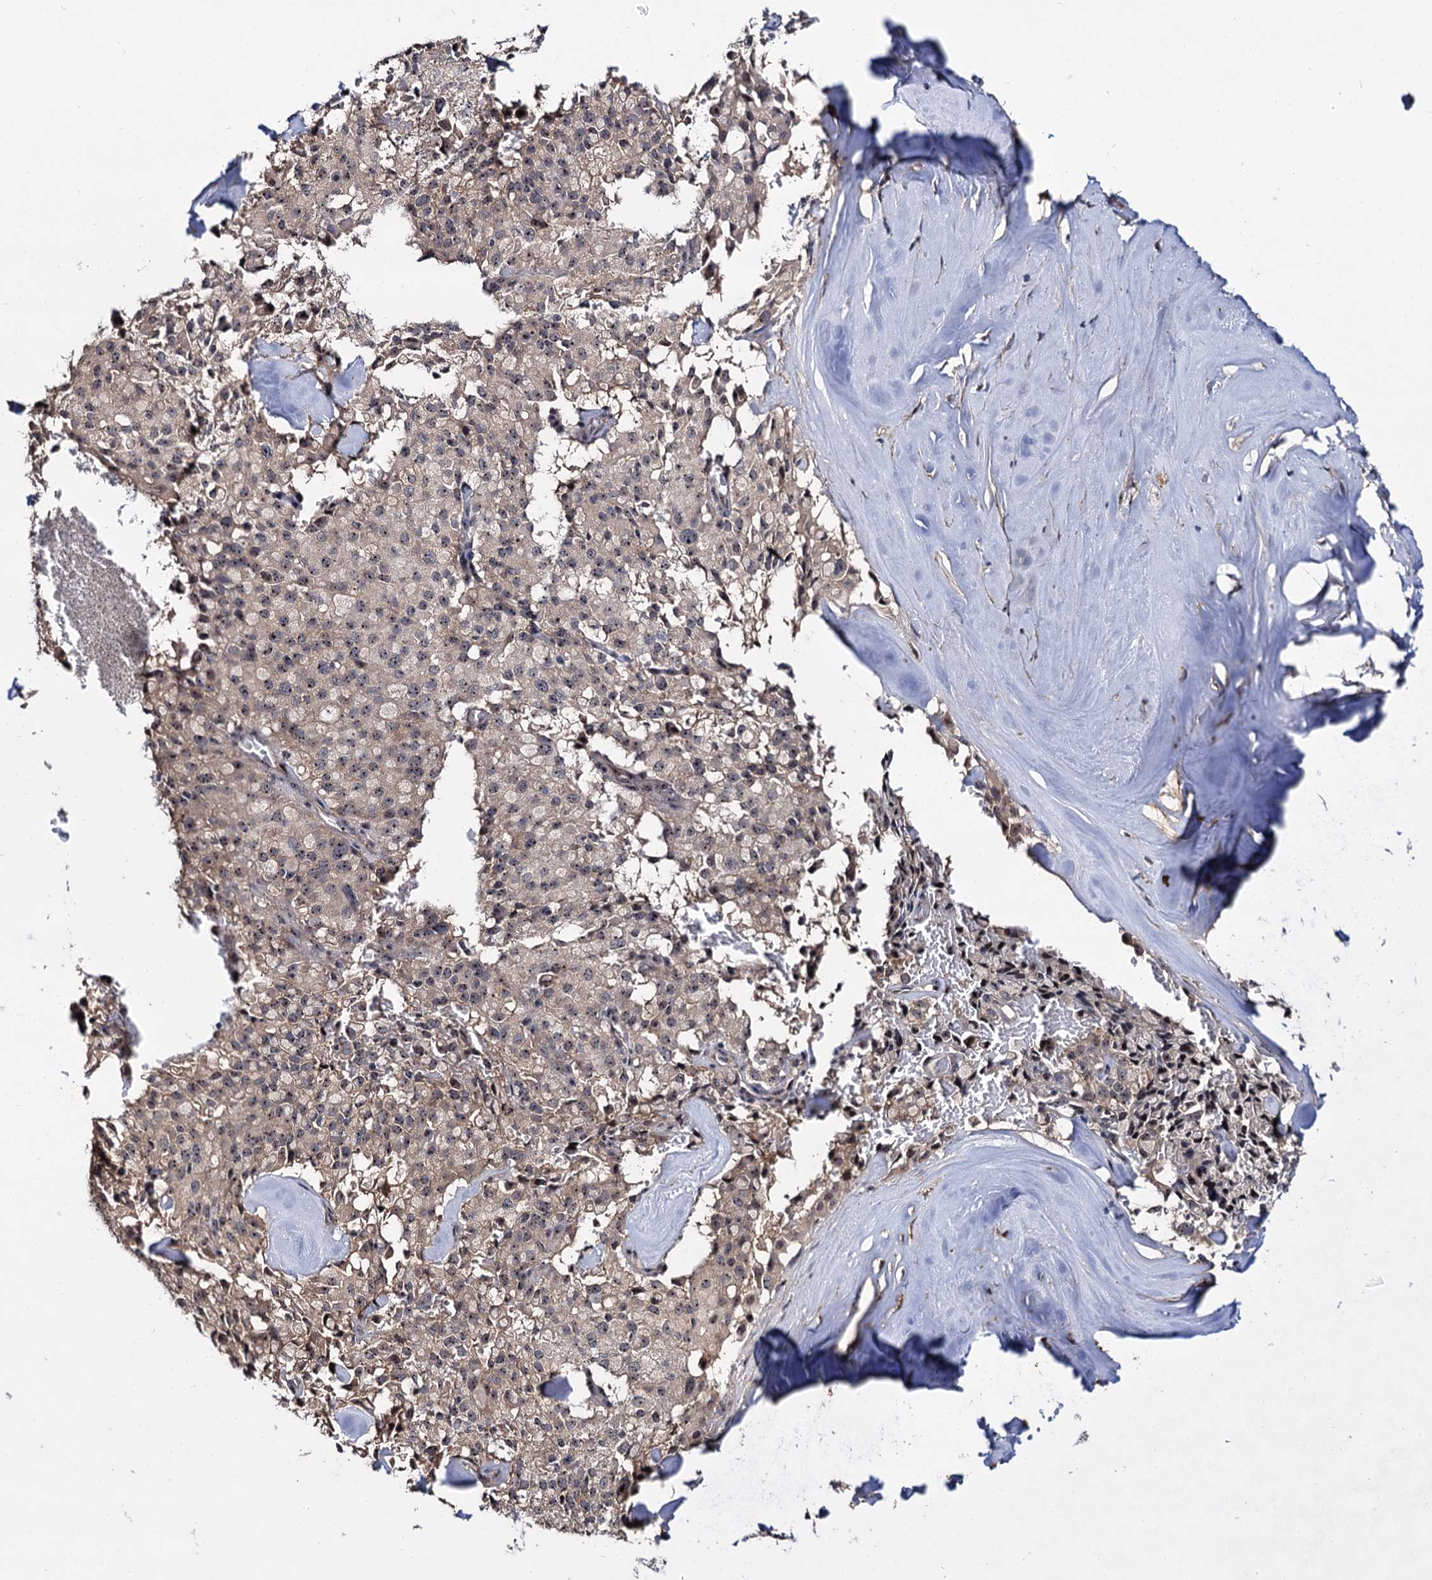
{"staining": {"intensity": "weak", "quantity": "25%-75%", "location": "cytoplasmic/membranous,nuclear"}, "tissue": "pancreatic cancer", "cell_type": "Tumor cells", "image_type": "cancer", "snomed": [{"axis": "morphology", "description": "Adenocarcinoma, NOS"}, {"axis": "topography", "description": "Pancreas"}], "caption": "Tumor cells demonstrate low levels of weak cytoplasmic/membranous and nuclear positivity in about 25%-75% of cells in human pancreatic cancer.", "gene": "SUPT20H", "patient": {"sex": "male", "age": 65}}